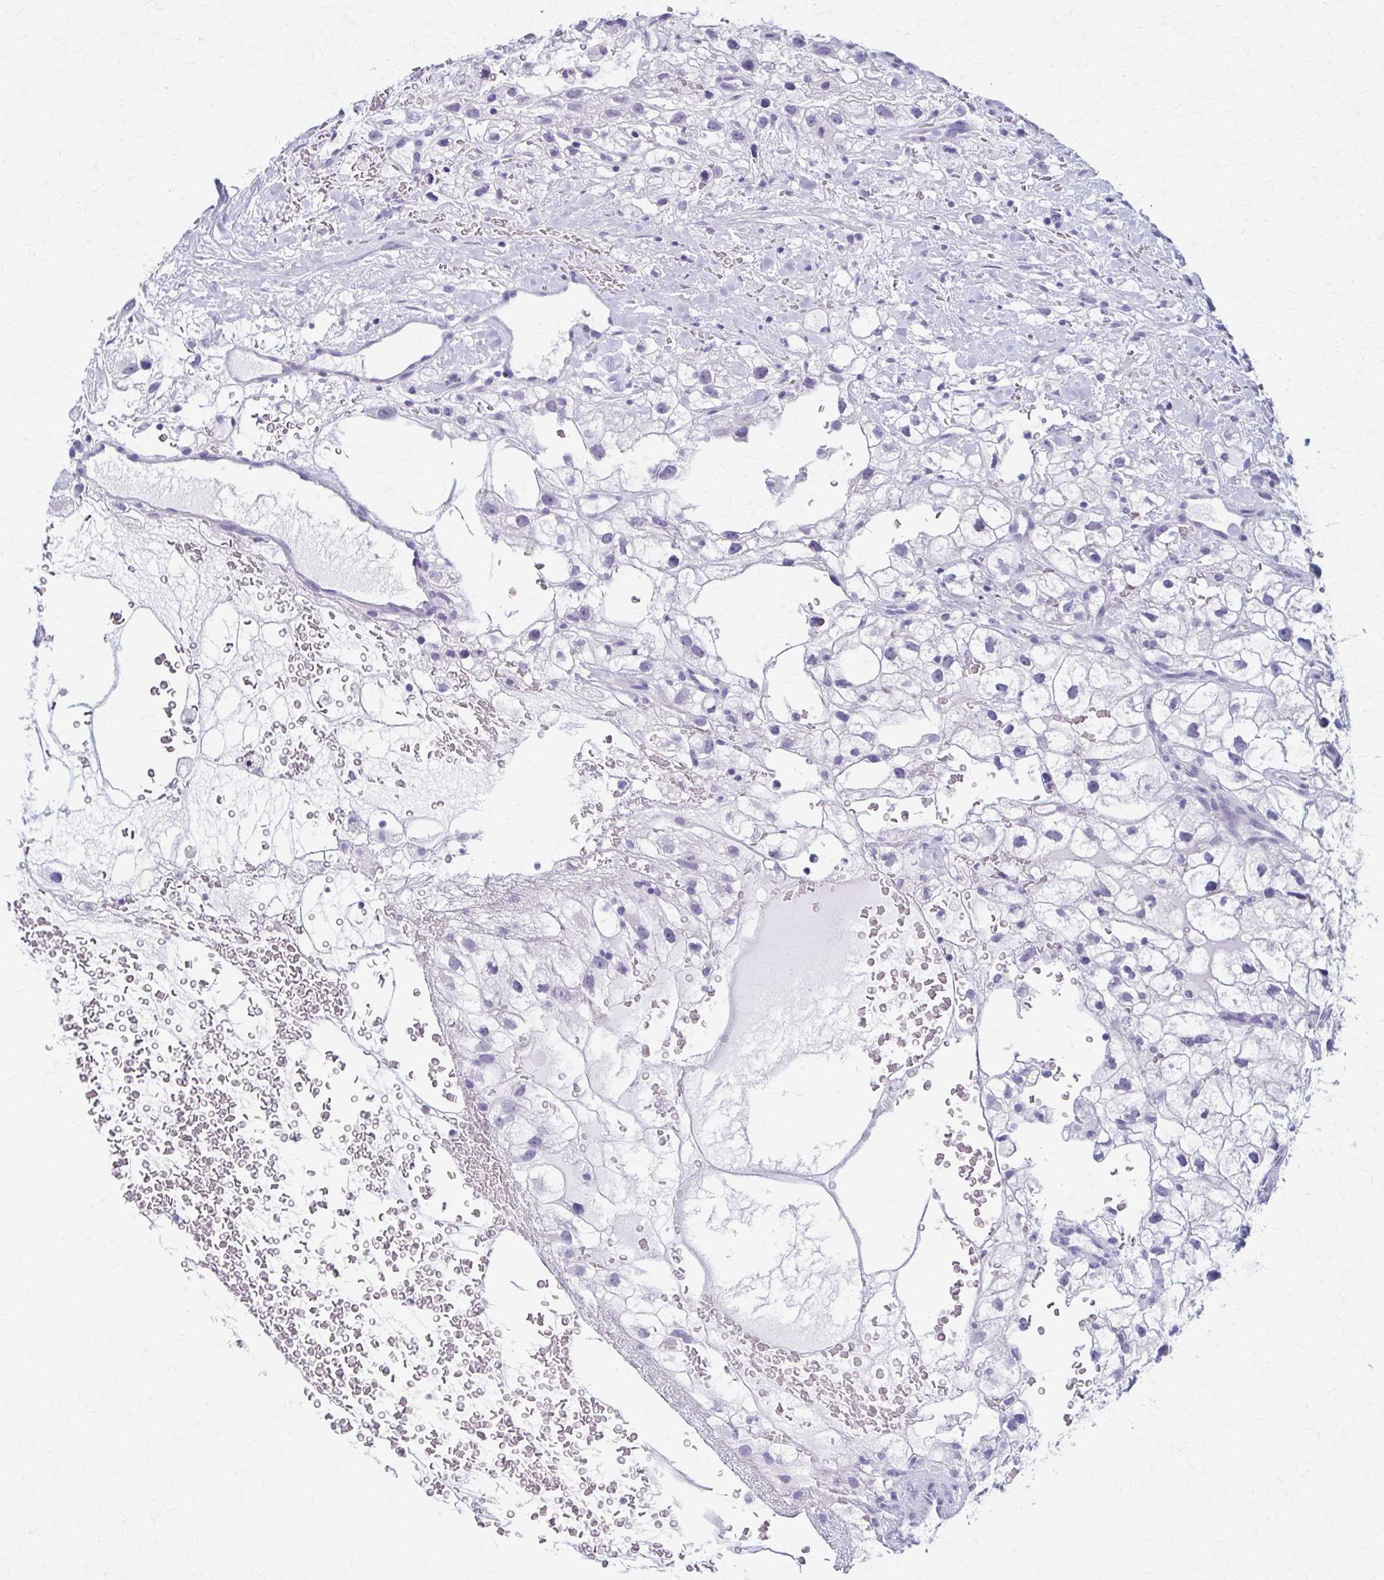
{"staining": {"intensity": "negative", "quantity": "none", "location": "none"}, "tissue": "renal cancer", "cell_type": "Tumor cells", "image_type": "cancer", "snomed": [{"axis": "morphology", "description": "Adenocarcinoma, NOS"}, {"axis": "topography", "description": "Kidney"}], "caption": "DAB immunohistochemical staining of human adenocarcinoma (renal) demonstrates no significant positivity in tumor cells.", "gene": "MPLKIP", "patient": {"sex": "male", "age": 59}}